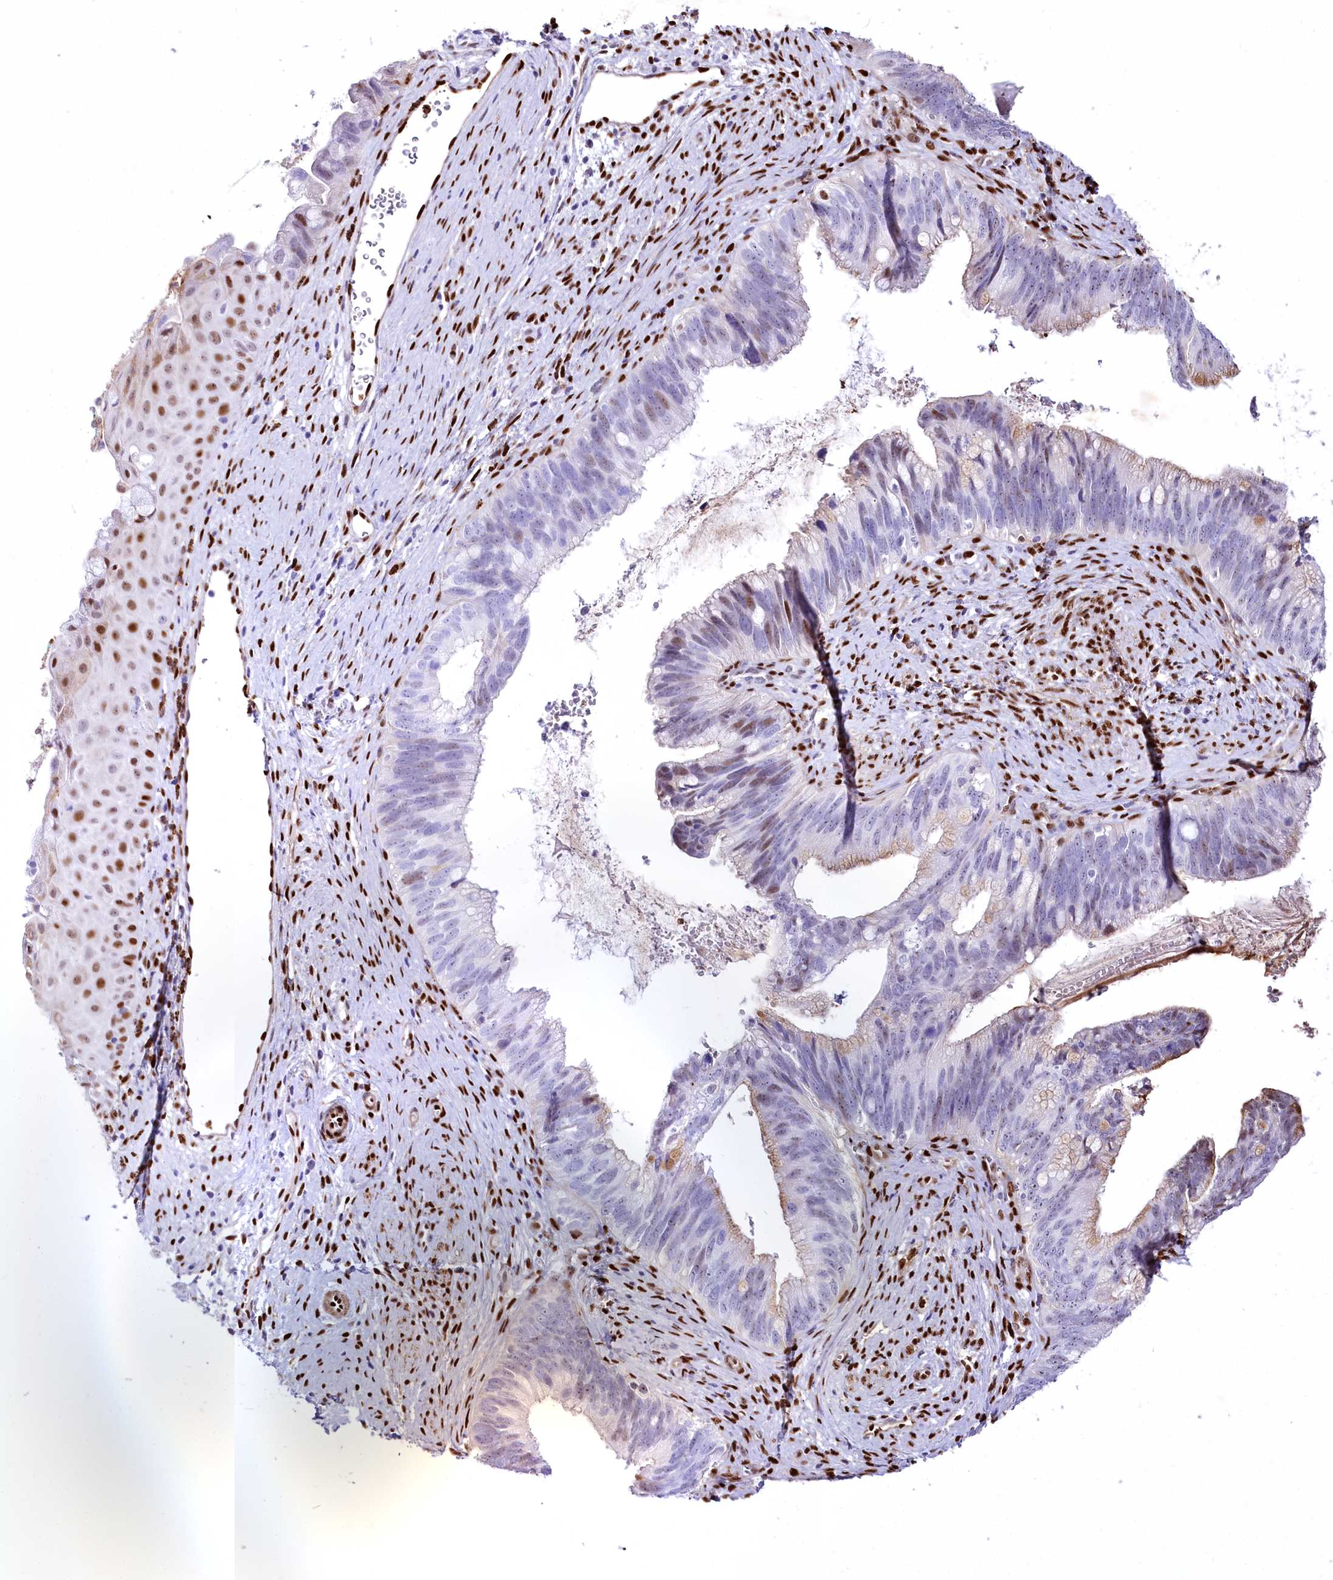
{"staining": {"intensity": "moderate", "quantity": "<25%", "location": "nuclear"}, "tissue": "cervical cancer", "cell_type": "Tumor cells", "image_type": "cancer", "snomed": [{"axis": "morphology", "description": "Adenocarcinoma, NOS"}, {"axis": "topography", "description": "Cervix"}], "caption": "The immunohistochemical stain highlights moderate nuclear expression in tumor cells of adenocarcinoma (cervical) tissue. The staining is performed using DAB (3,3'-diaminobenzidine) brown chromogen to label protein expression. The nuclei are counter-stained blue using hematoxylin.", "gene": "PTMS", "patient": {"sex": "female", "age": 42}}